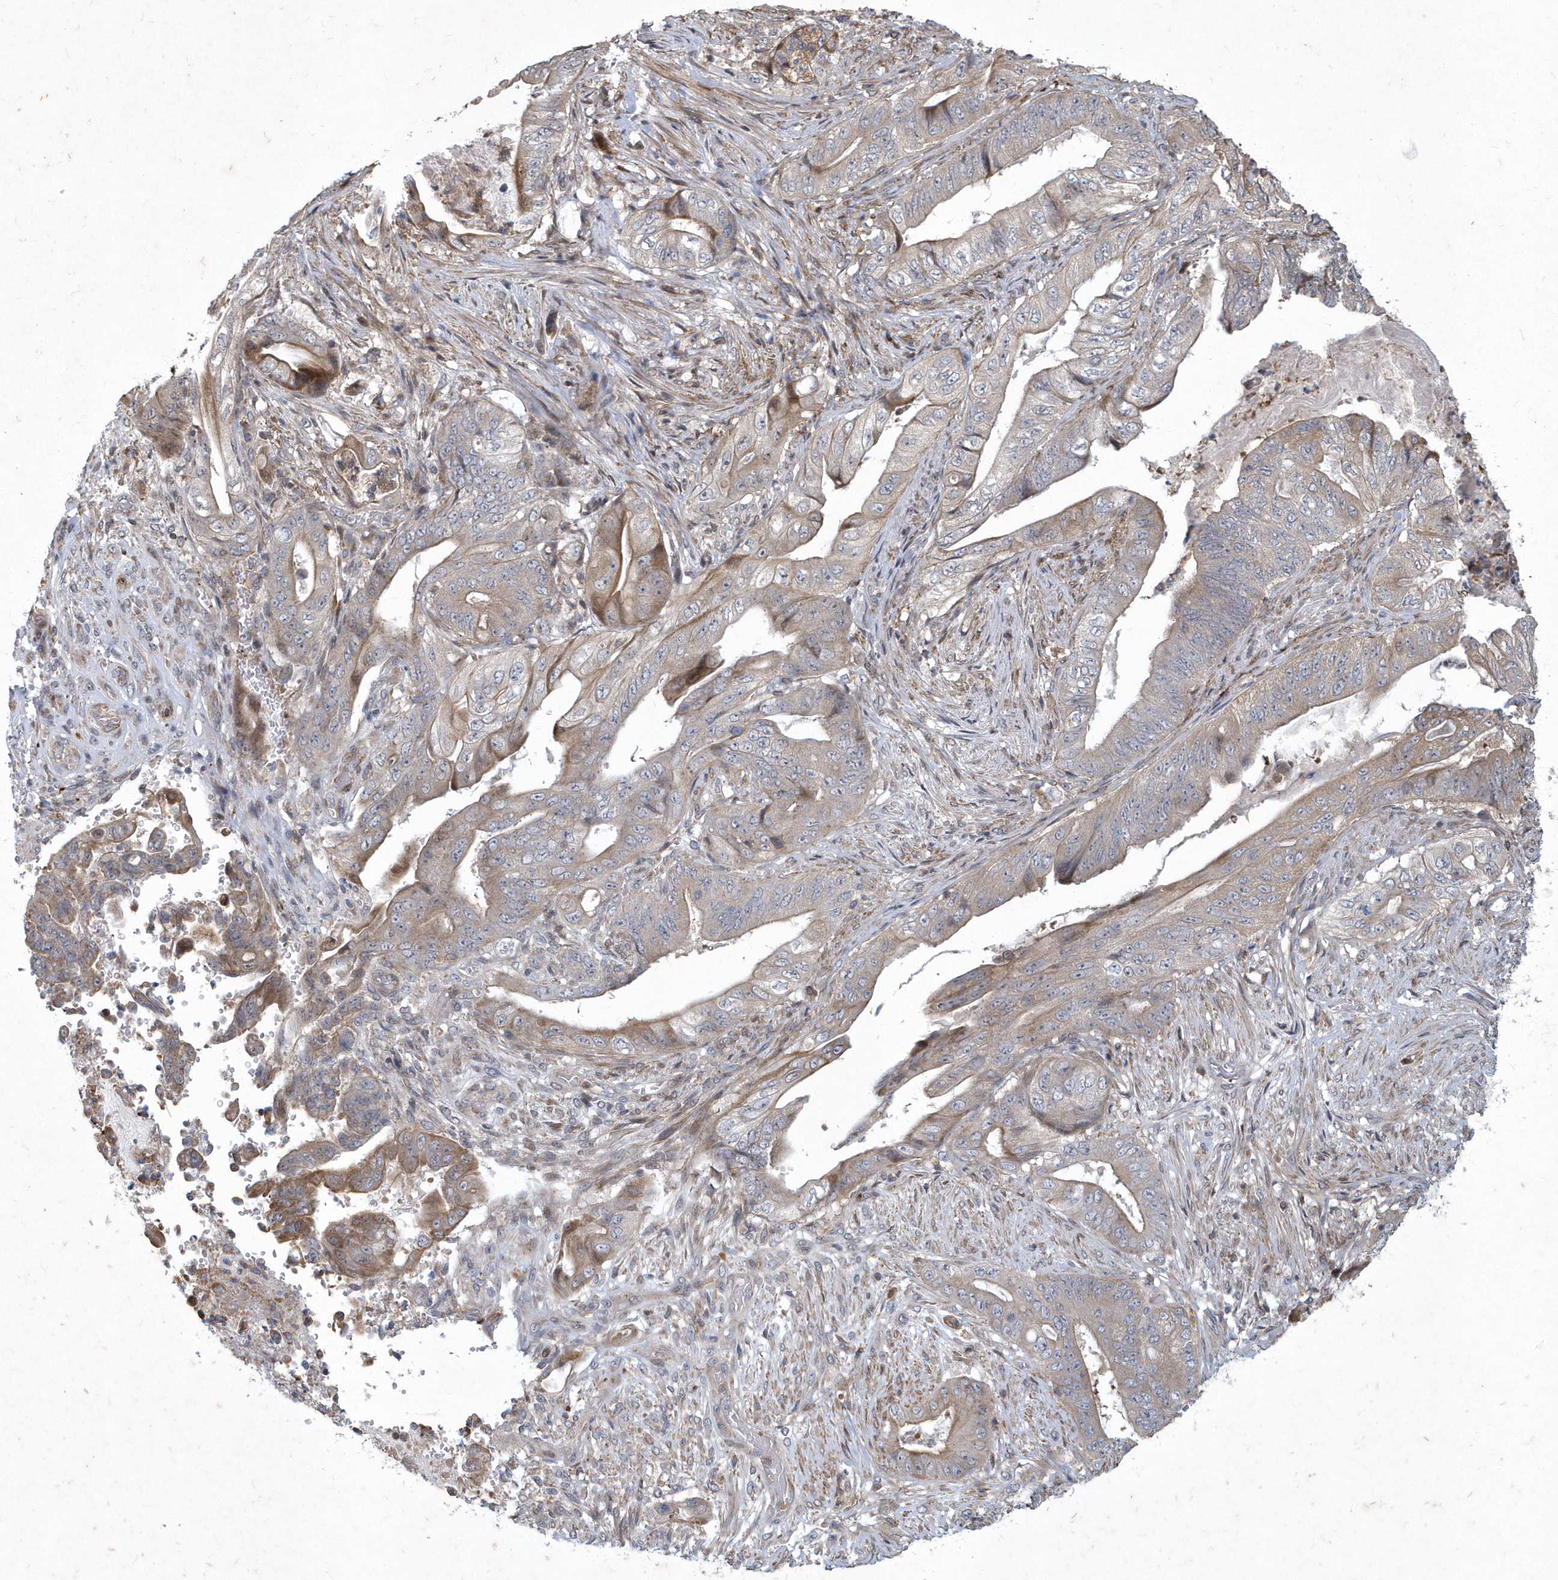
{"staining": {"intensity": "moderate", "quantity": "<25%", "location": "cytoplasmic/membranous"}, "tissue": "stomach cancer", "cell_type": "Tumor cells", "image_type": "cancer", "snomed": [{"axis": "morphology", "description": "Adenocarcinoma, NOS"}, {"axis": "topography", "description": "Stomach"}], "caption": "About <25% of tumor cells in stomach cancer (adenocarcinoma) display moderate cytoplasmic/membranous protein staining as visualized by brown immunohistochemical staining.", "gene": "N4BP2", "patient": {"sex": "female", "age": 73}}